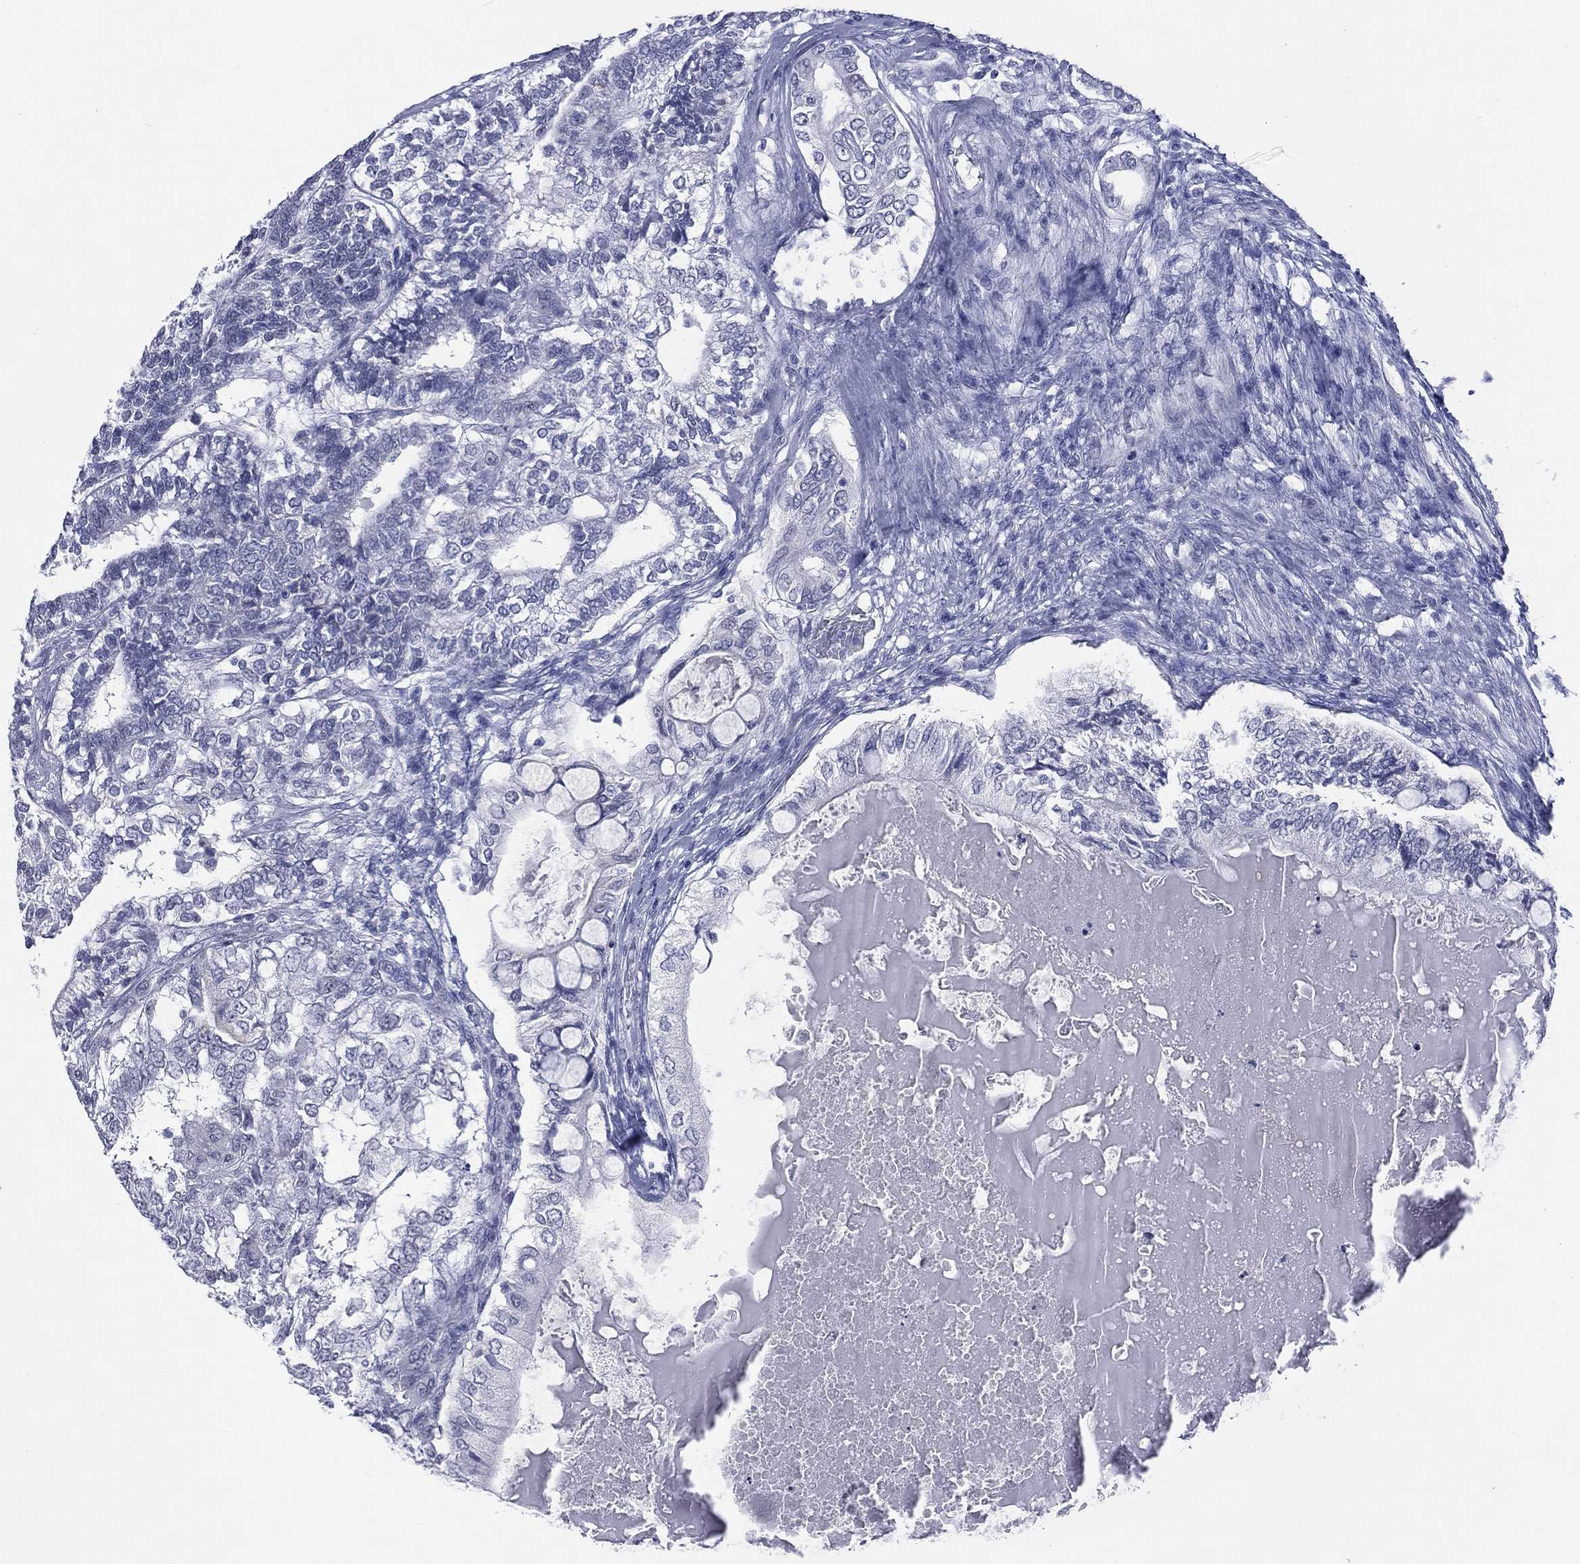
{"staining": {"intensity": "negative", "quantity": "none", "location": "none"}, "tissue": "testis cancer", "cell_type": "Tumor cells", "image_type": "cancer", "snomed": [{"axis": "morphology", "description": "Seminoma, NOS"}, {"axis": "morphology", "description": "Carcinoma, Embryonal, NOS"}, {"axis": "topography", "description": "Testis"}], "caption": "Micrograph shows no significant protein staining in tumor cells of testis cancer (seminoma).", "gene": "MLLT10", "patient": {"sex": "male", "age": 41}}